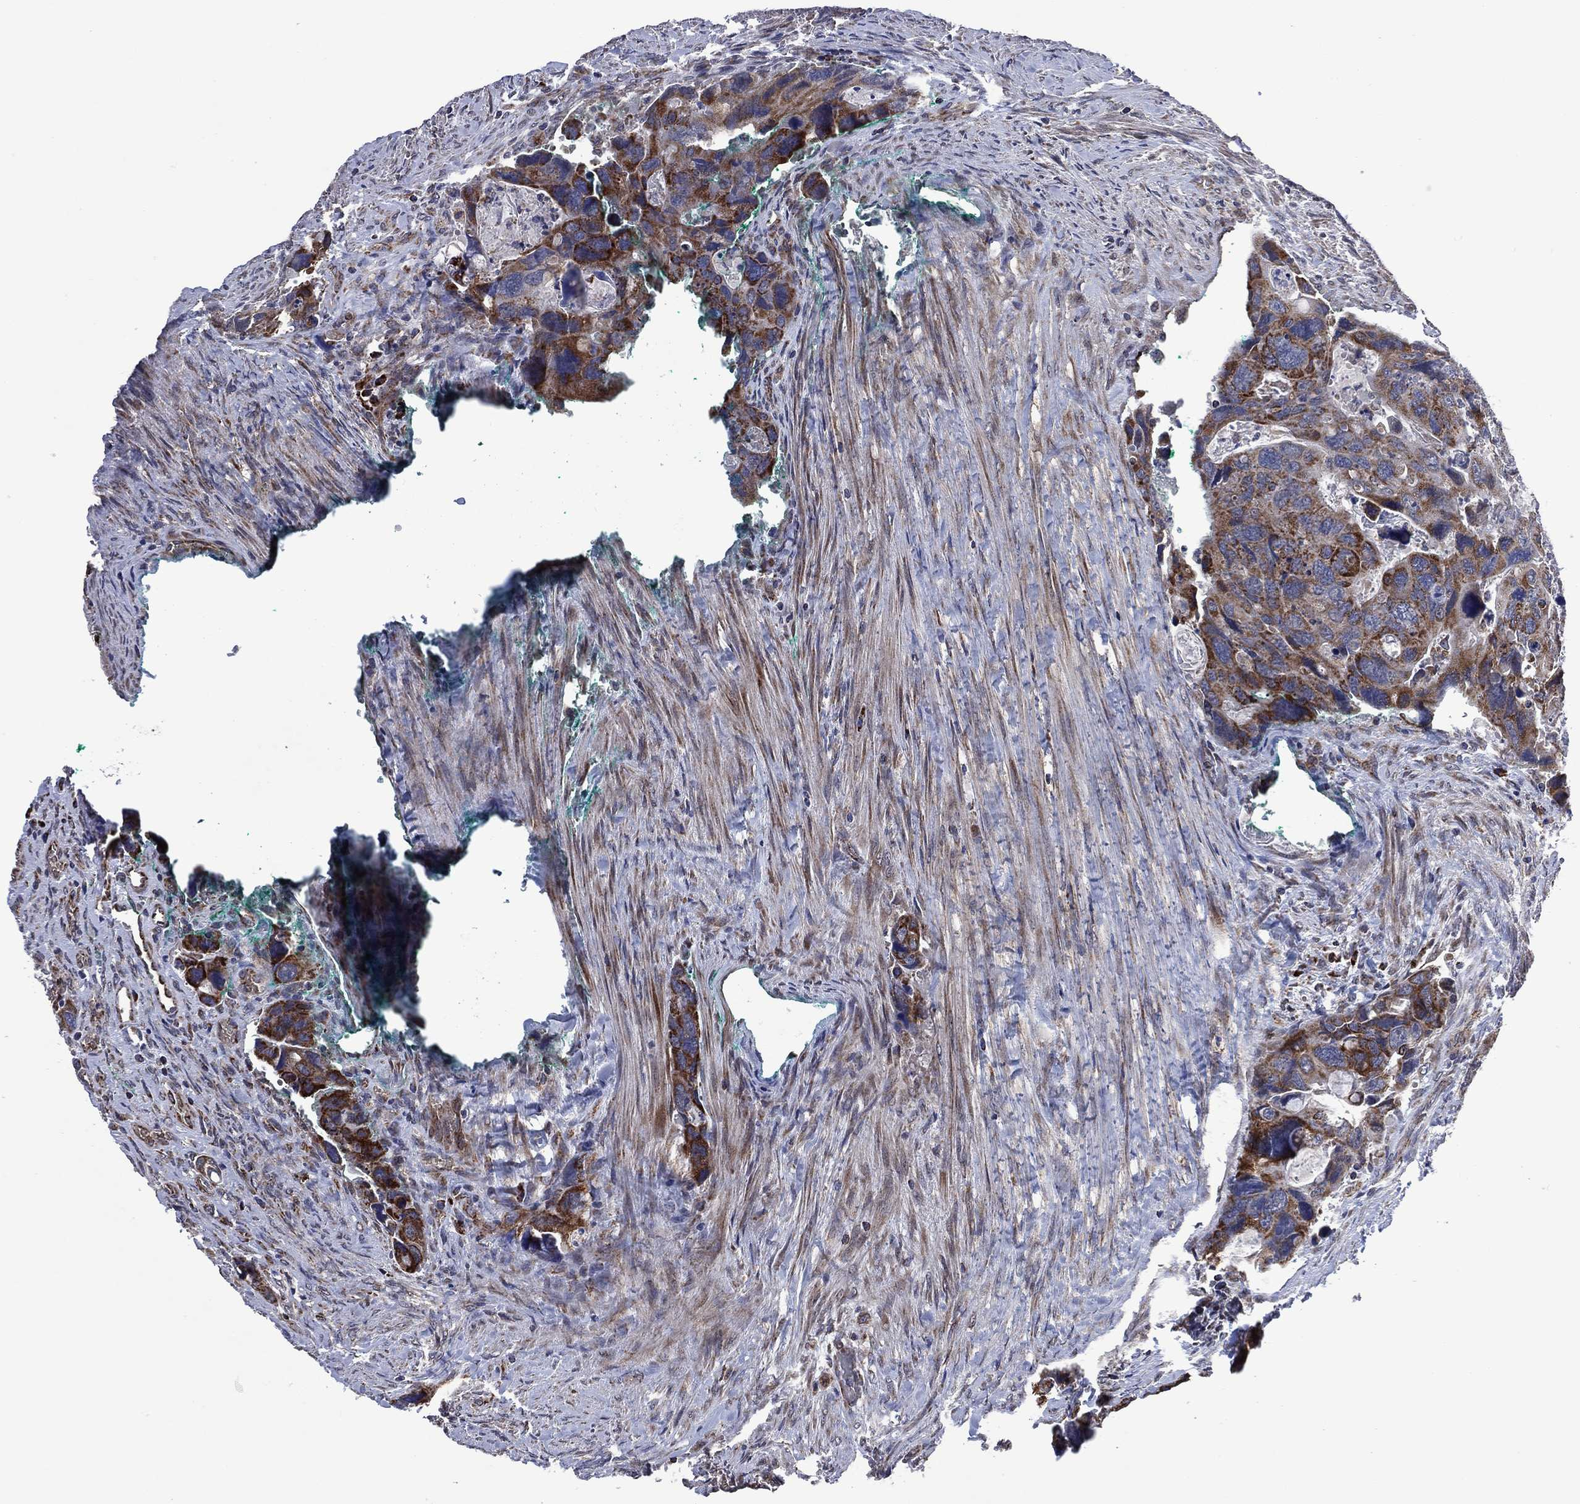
{"staining": {"intensity": "moderate", "quantity": "25%-75%", "location": "cytoplasmic/membranous"}, "tissue": "colorectal cancer", "cell_type": "Tumor cells", "image_type": "cancer", "snomed": [{"axis": "morphology", "description": "Adenocarcinoma, NOS"}, {"axis": "topography", "description": "Rectum"}], "caption": "Adenocarcinoma (colorectal) stained for a protein exhibits moderate cytoplasmic/membranous positivity in tumor cells. Nuclei are stained in blue.", "gene": "HTD2", "patient": {"sex": "male", "age": 62}}